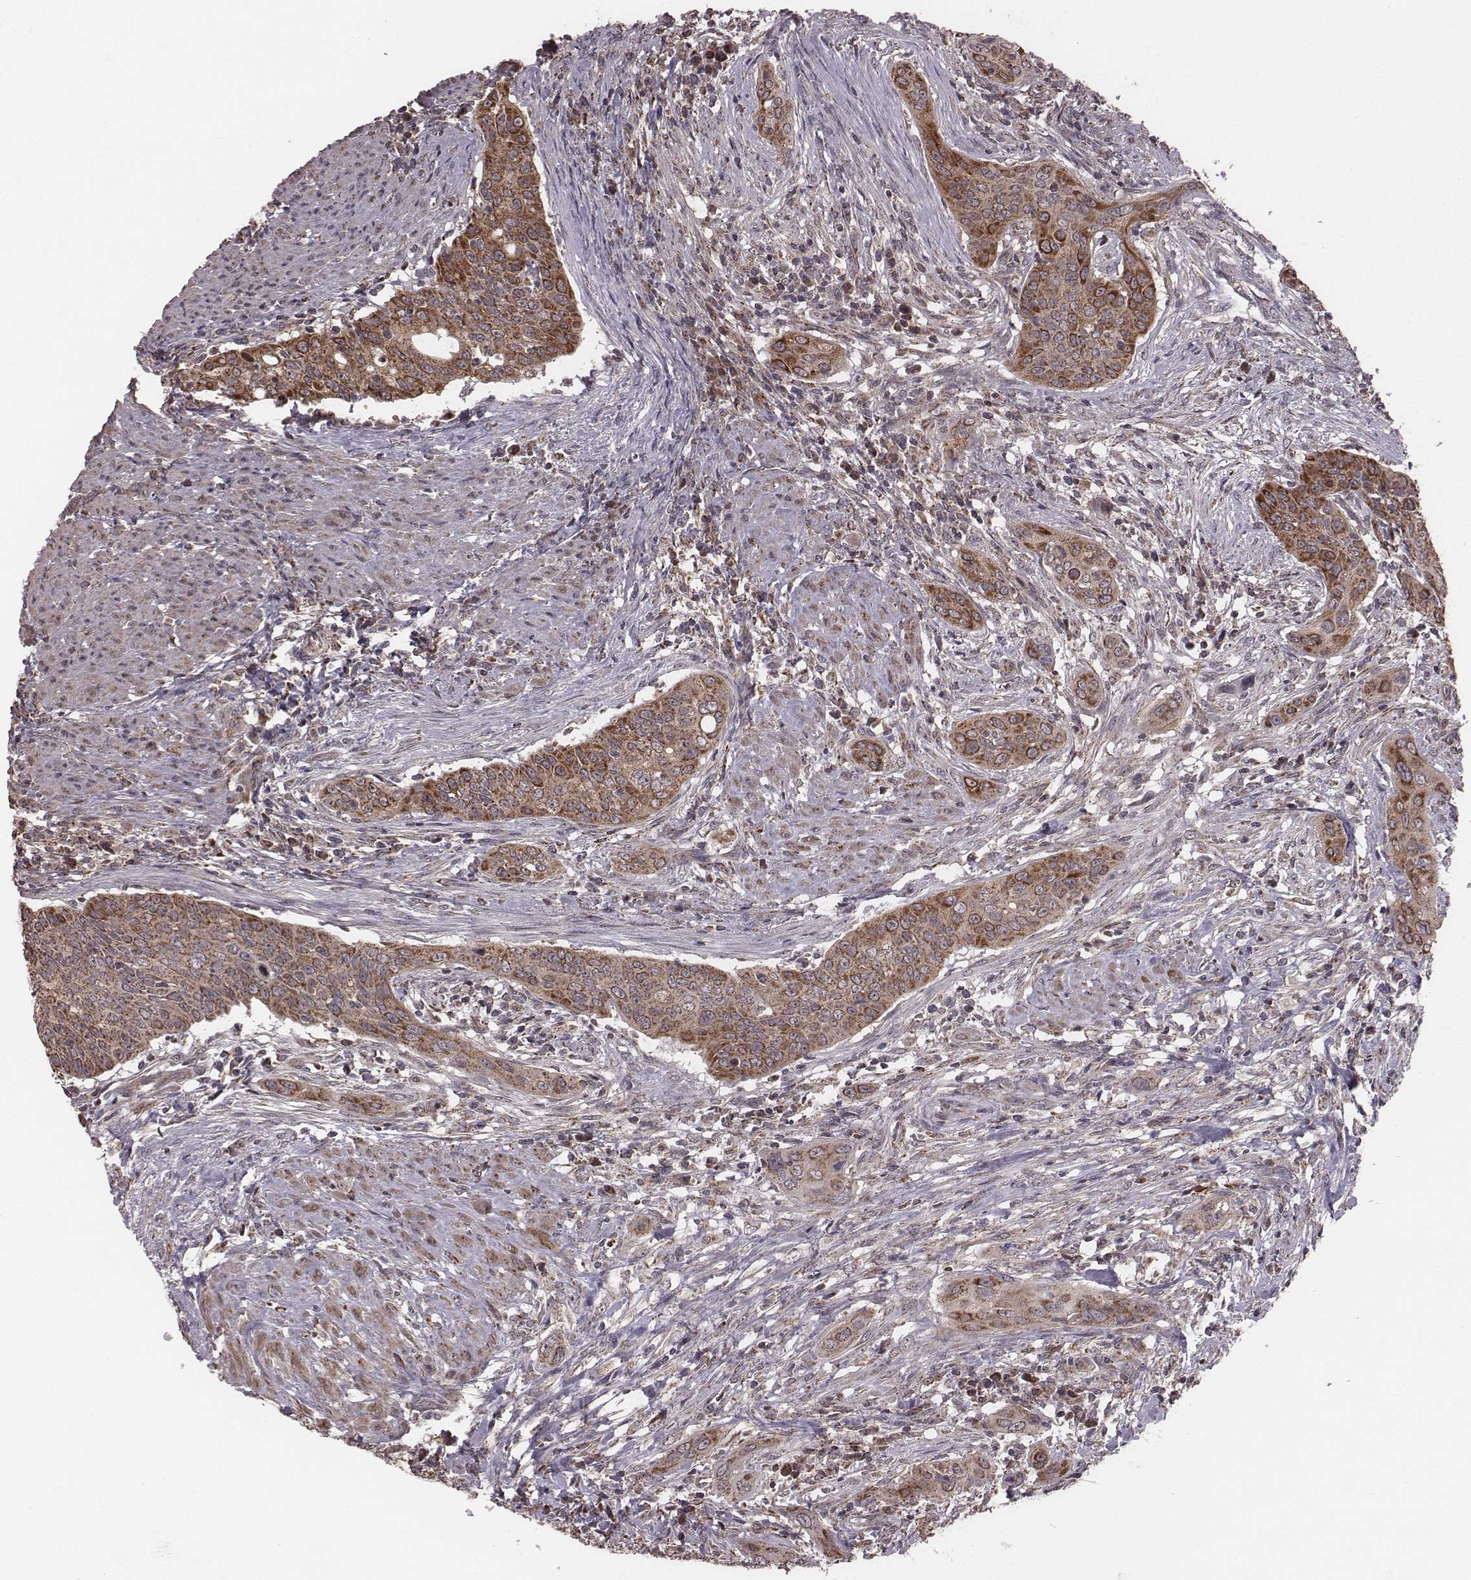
{"staining": {"intensity": "strong", "quantity": ">75%", "location": "cytoplasmic/membranous"}, "tissue": "urothelial cancer", "cell_type": "Tumor cells", "image_type": "cancer", "snomed": [{"axis": "morphology", "description": "Urothelial carcinoma, High grade"}, {"axis": "topography", "description": "Urinary bladder"}], "caption": "High-grade urothelial carcinoma stained with DAB (3,3'-diaminobenzidine) IHC exhibits high levels of strong cytoplasmic/membranous expression in approximately >75% of tumor cells.", "gene": "PDCD2L", "patient": {"sex": "male", "age": 82}}